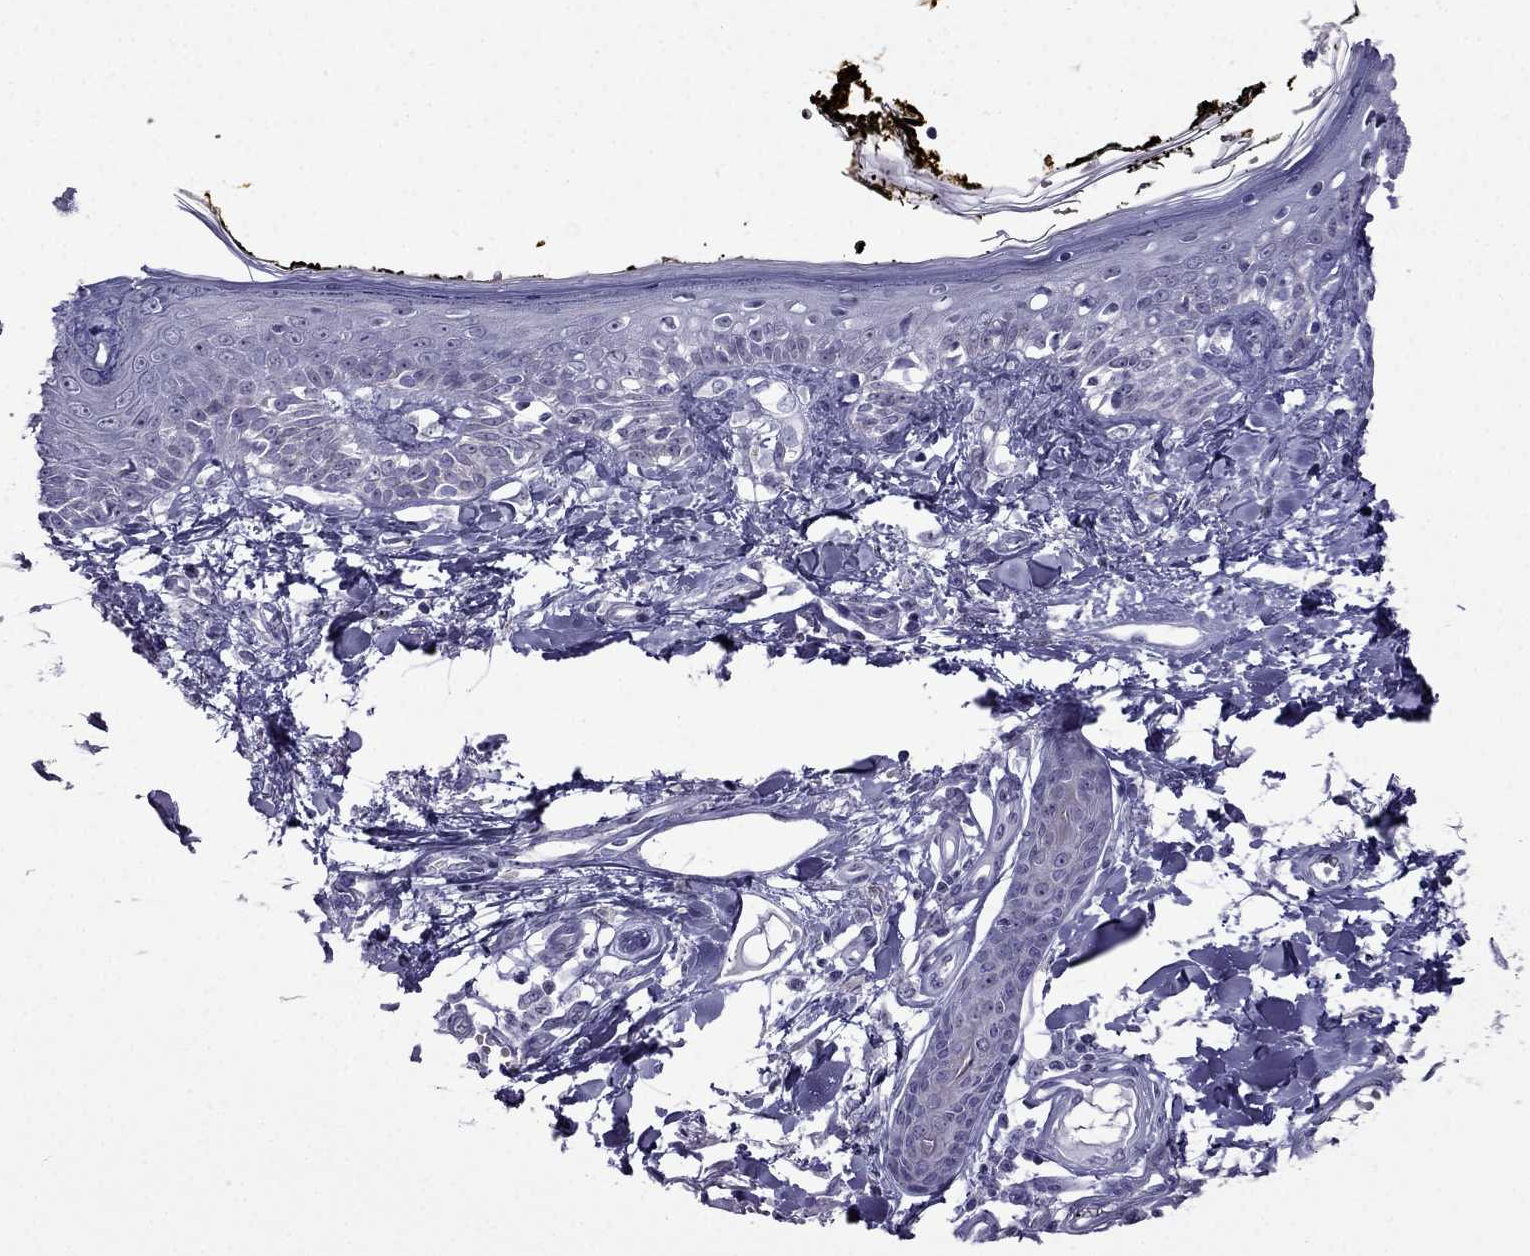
{"staining": {"intensity": "negative", "quantity": "none", "location": "none"}, "tissue": "skin", "cell_type": "Fibroblasts", "image_type": "normal", "snomed": [{"axis": "morphology", "description": "Normal tissue, NOS"}, {"axis": "topography", "description": "Skin"}], "caption": "A photomicrograph of skin stained for a protein displays no brown staining in fibroblasts.", "gene": "POM121L12", "patient": {"sex": "male", "age": 76}}